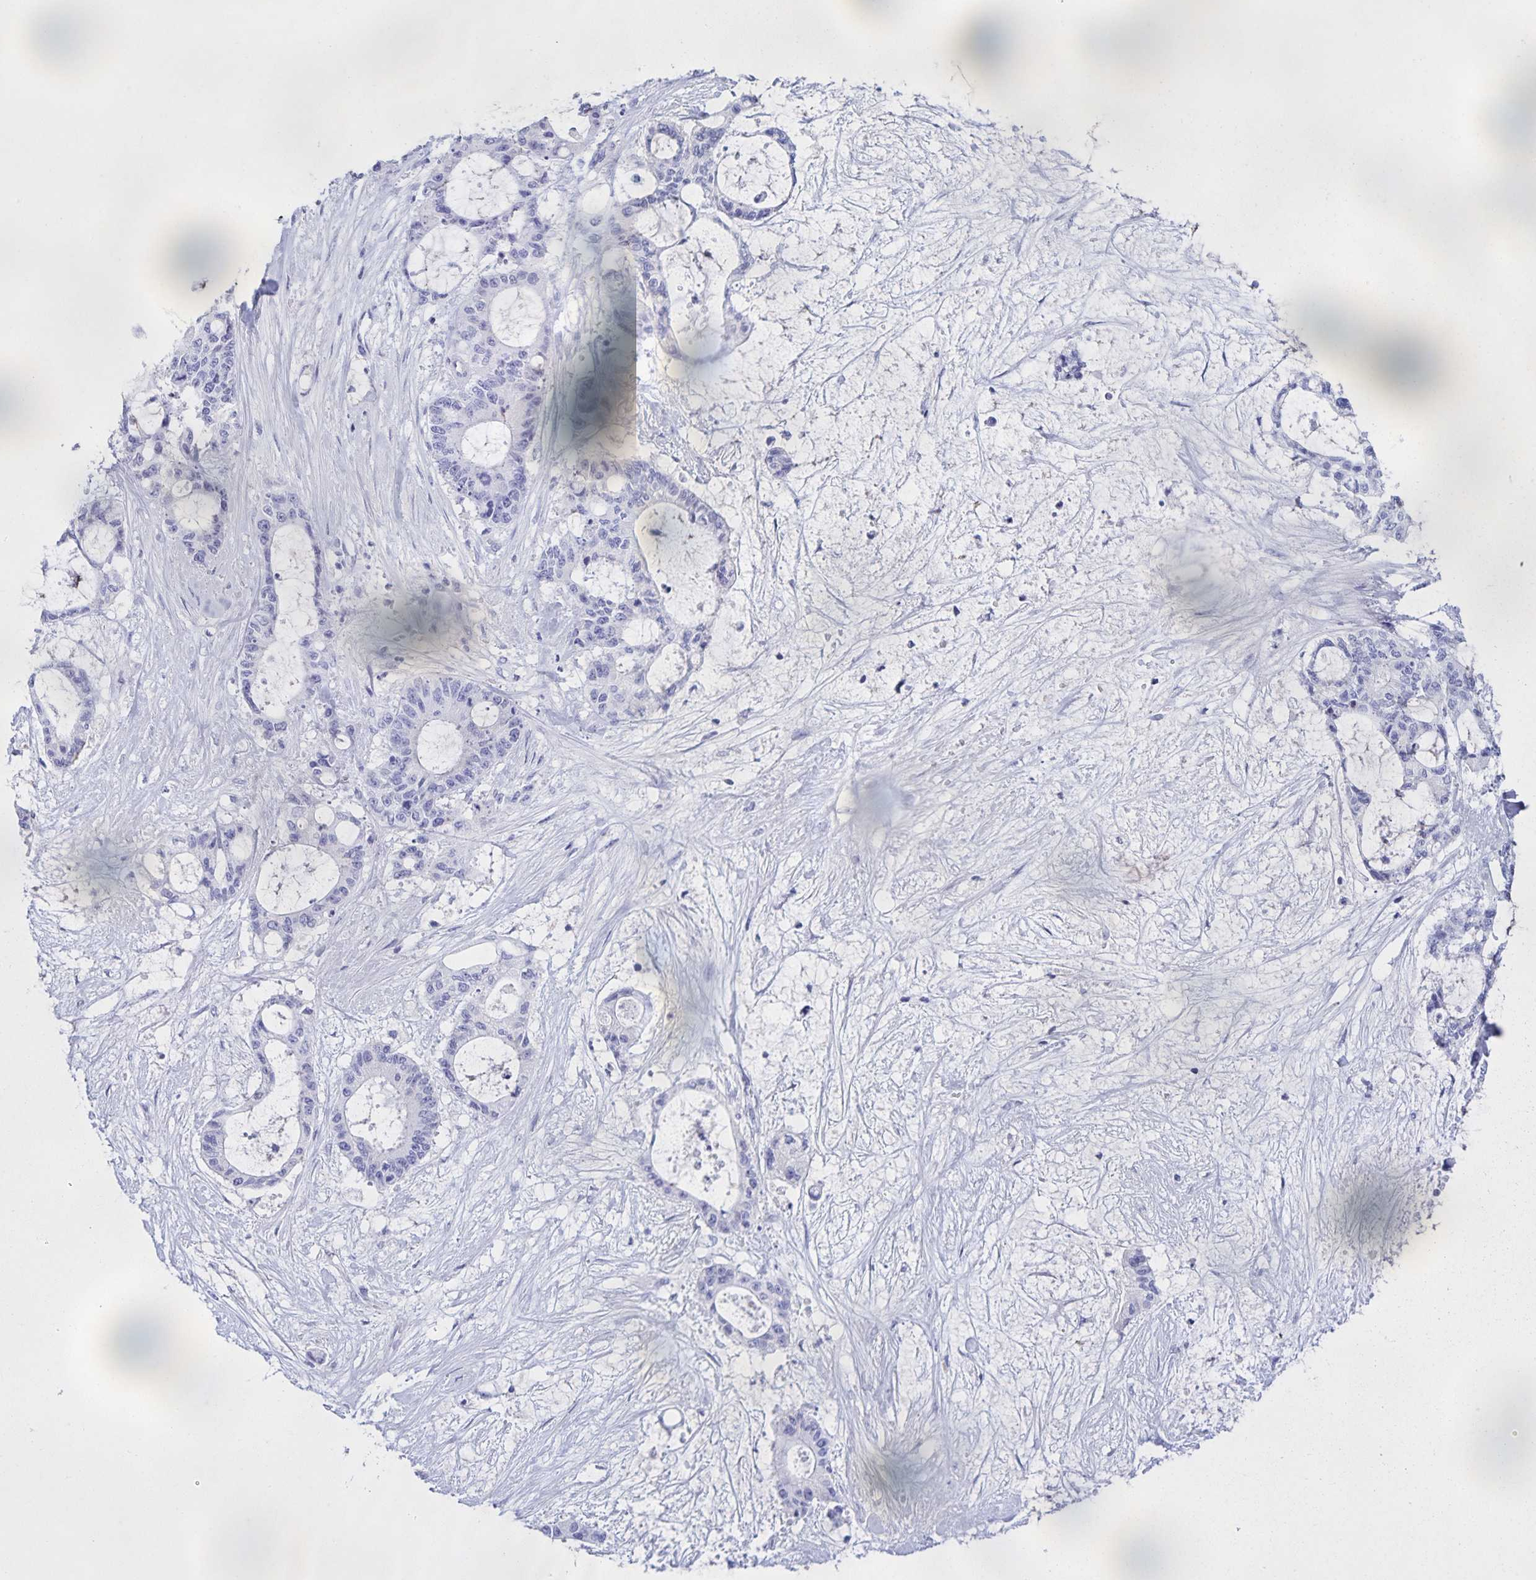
{"staining": {"intensity": "negative", "quantity": "none", "location": "none"}, "tissue": "liver cancer", "cell_type": "Tumor cells", "image_type": "cancer", "snomed": [{"axis": "morphology", "description": "Normal tissue, NOS"}, {"axis": "morphology", "description": "Cholangiocarcinoma"}, {"axis": "topography", "description": "Liver"}, {"axis": "topography", "description": "Peripheral nerve tissue"}], "caption": "IHC histopathology image of neoplastic tissue: human liver cholangiocarcinoma stained with DAB (3,3'-diaminobenzidine) reveals no significant protein staining in tumor cells.", "gene": "CATSPER4", "patient": {"sex": "female", "age": 73}}